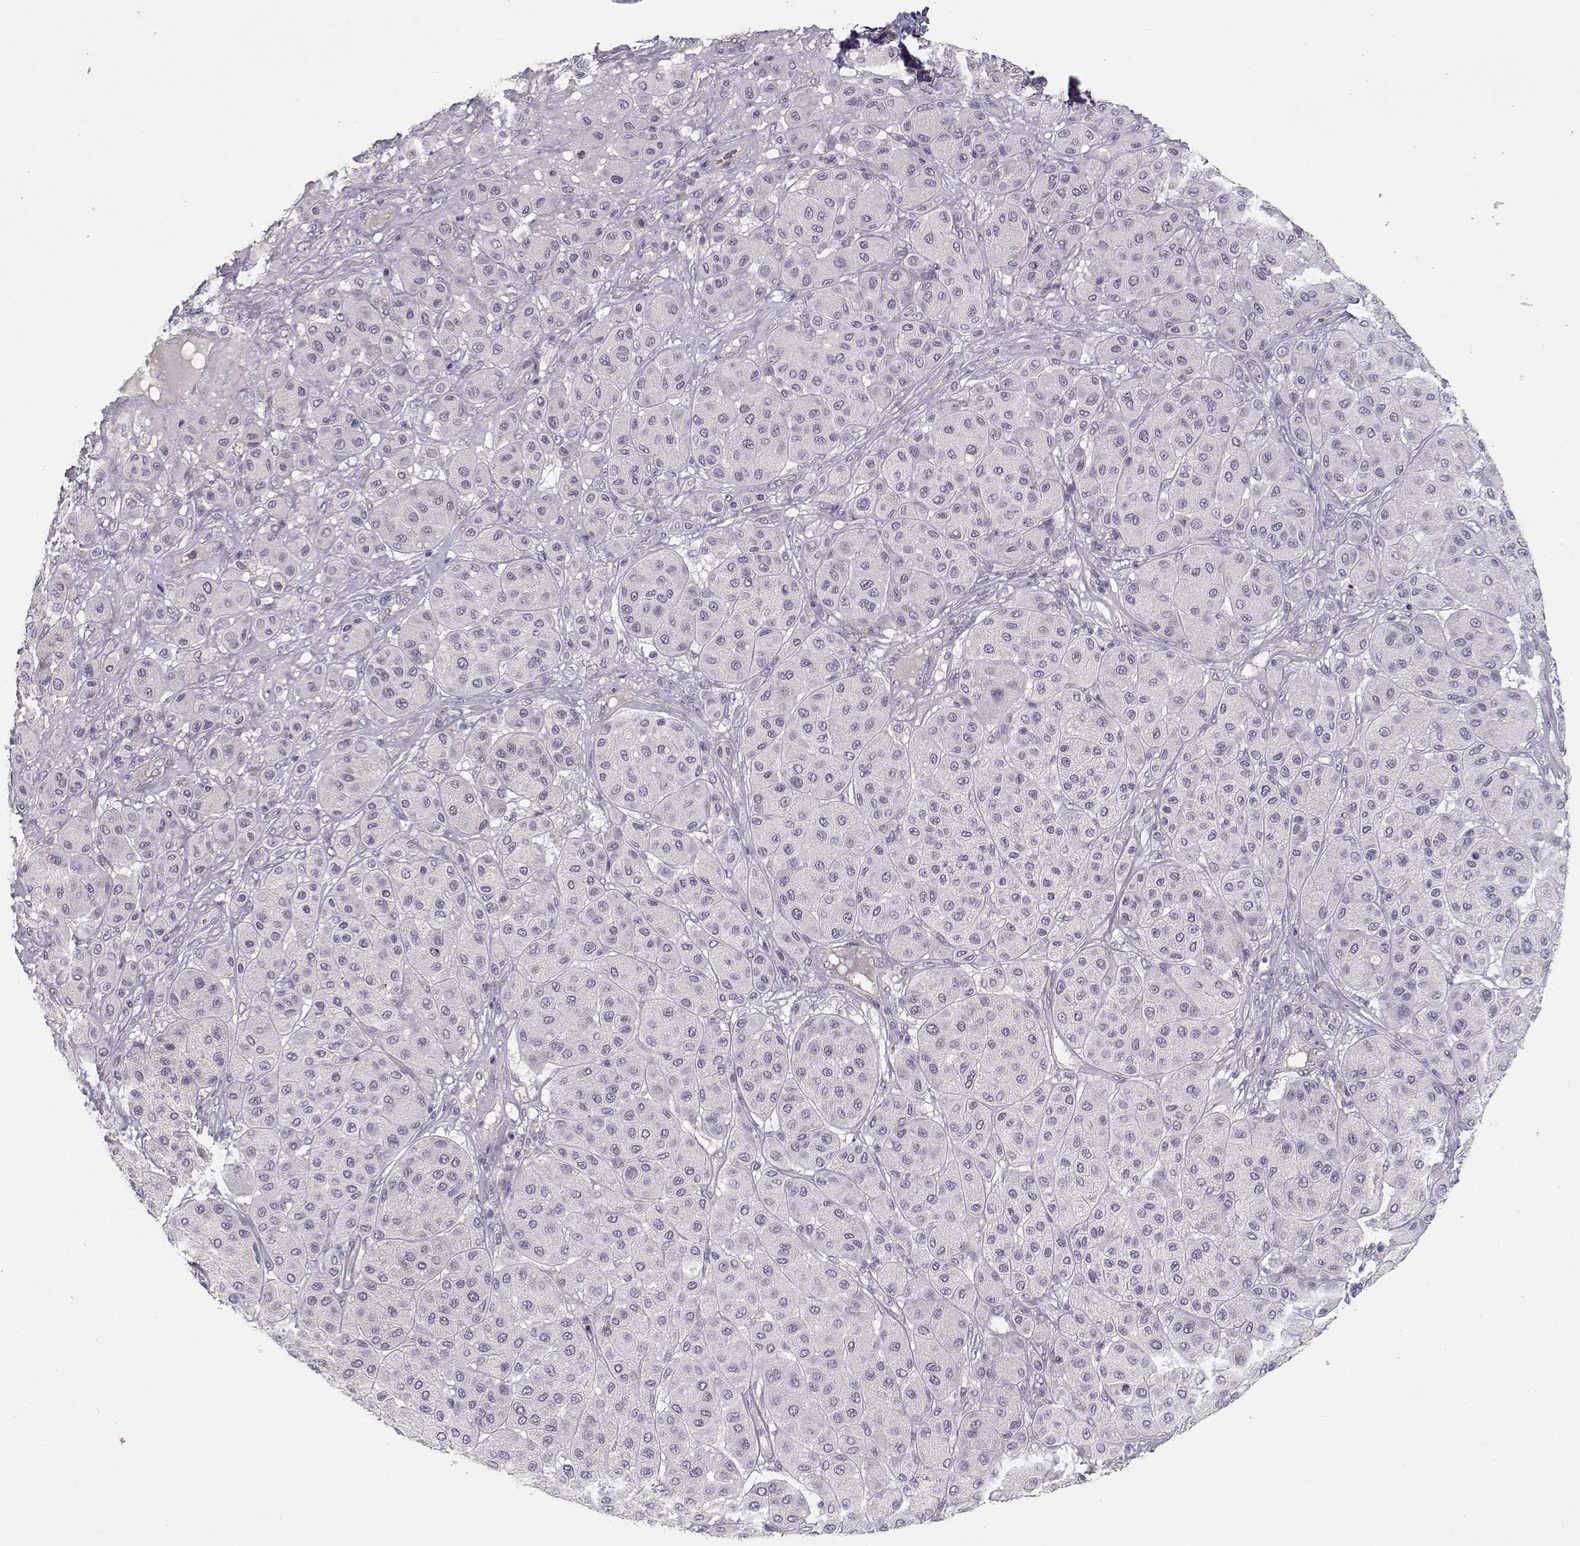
{"staining": {"intensity": "negative", "quantity": "none", "location": "none"}, "tissue": "melanoma", "cell_type": "Tumor cells", "image_type": "cancer", "snomed": [{"axis": "morphology", "description": "Malignant melanoma, Metastatic site"}, {"axis": "topography", "description": "Smooth muscle"}], "caption": "Micrograph shows no protein staining in tumor cells of malignant melanoma (metastatic site) tissue.", "gene": "TMEM145", "patient": {"sex": "male", "age": 41}}